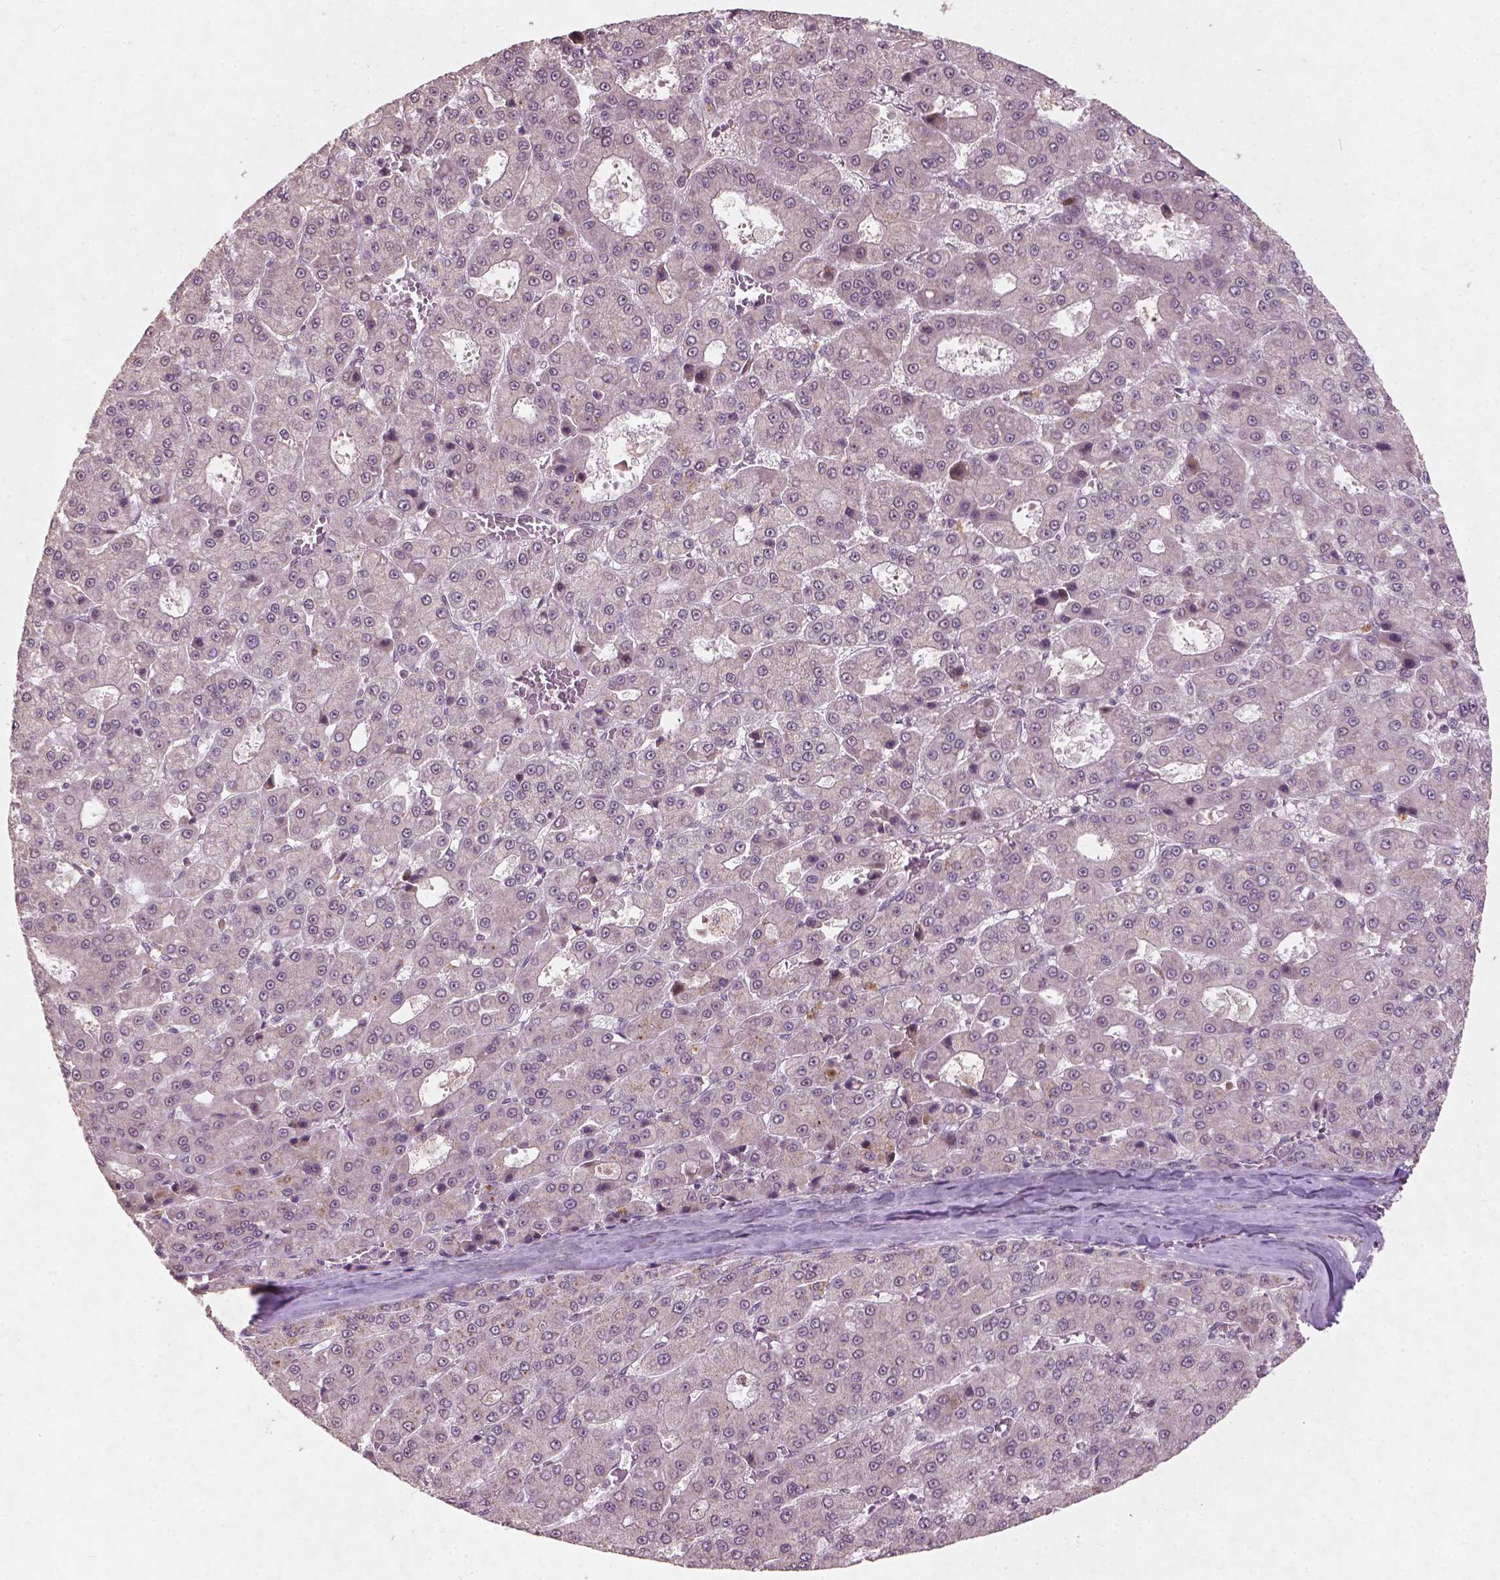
{"staining": {"intensity": "negative", "quantity": "none", "location": "none"}, "tissue": "liver cancer", "cell_type": "Tumor cells", "image_type": "cancer", "snomed": [{"axis": "morphology", "description": "Carcinoma, Hepatocellular, NOS"}, {"axis": "topography", "description": "Liver"}], "caption": "This image is of liver cancer stained with IHC to label a protein in brown with the nuclei are counter-stained blue. There is no expression in tumor cells.", "gene": "SMAD2", "patient": {"sex": "male", "age": 70}}